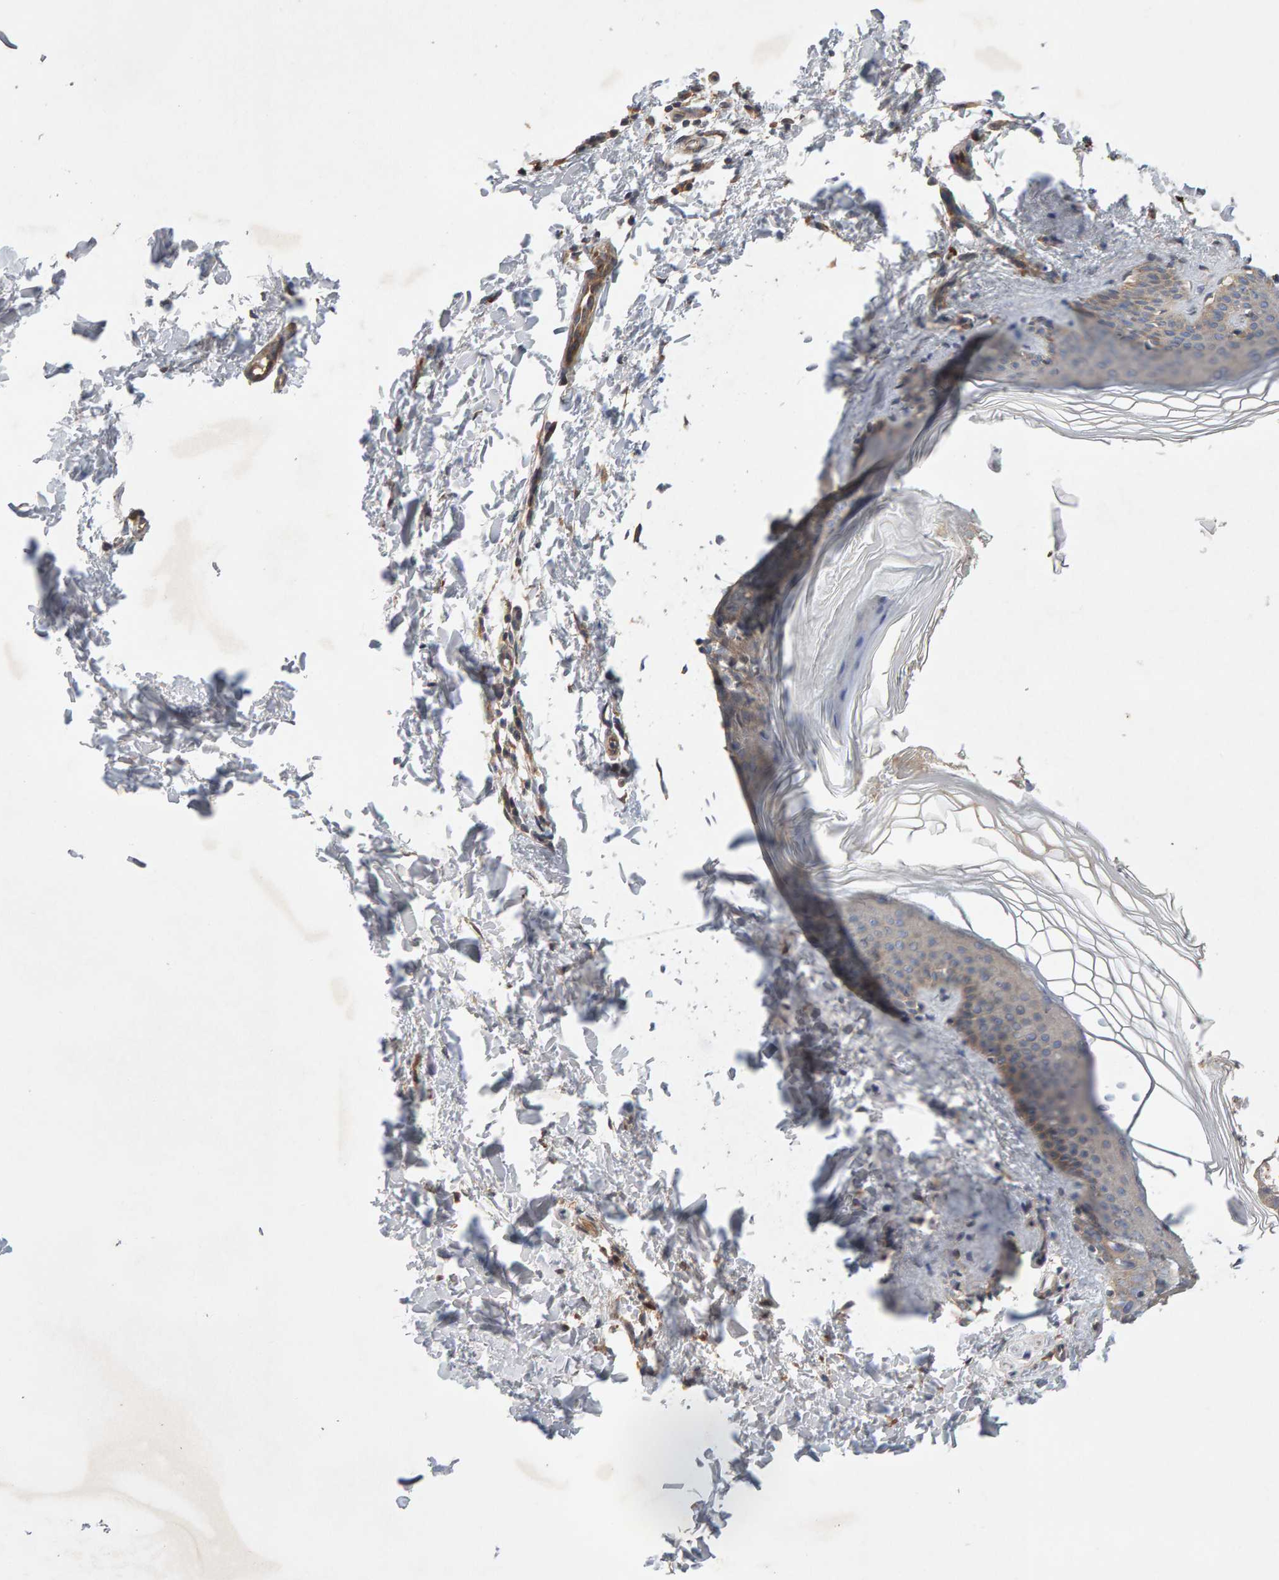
{"staining": {"intensity": "moderate", "quantity": ">75%", "location": "cytoplasmic/membranous"}, "tissue": "skin", "cell_type": "Fibroblasts", "image_type": "normal", "snomed": [{"axis": "morphology", "description": "Normal tissue, NOS"}, {"axis": "topography", "description": "Skin"}], "caption": "Protein staining by IHC displays moderate cytoplasmic/membranous expression in approximately >75% of fibroblasts in unremarkable skin.", "gene": "RNF19A", "patient": {"sex": "female", "age": 27}}